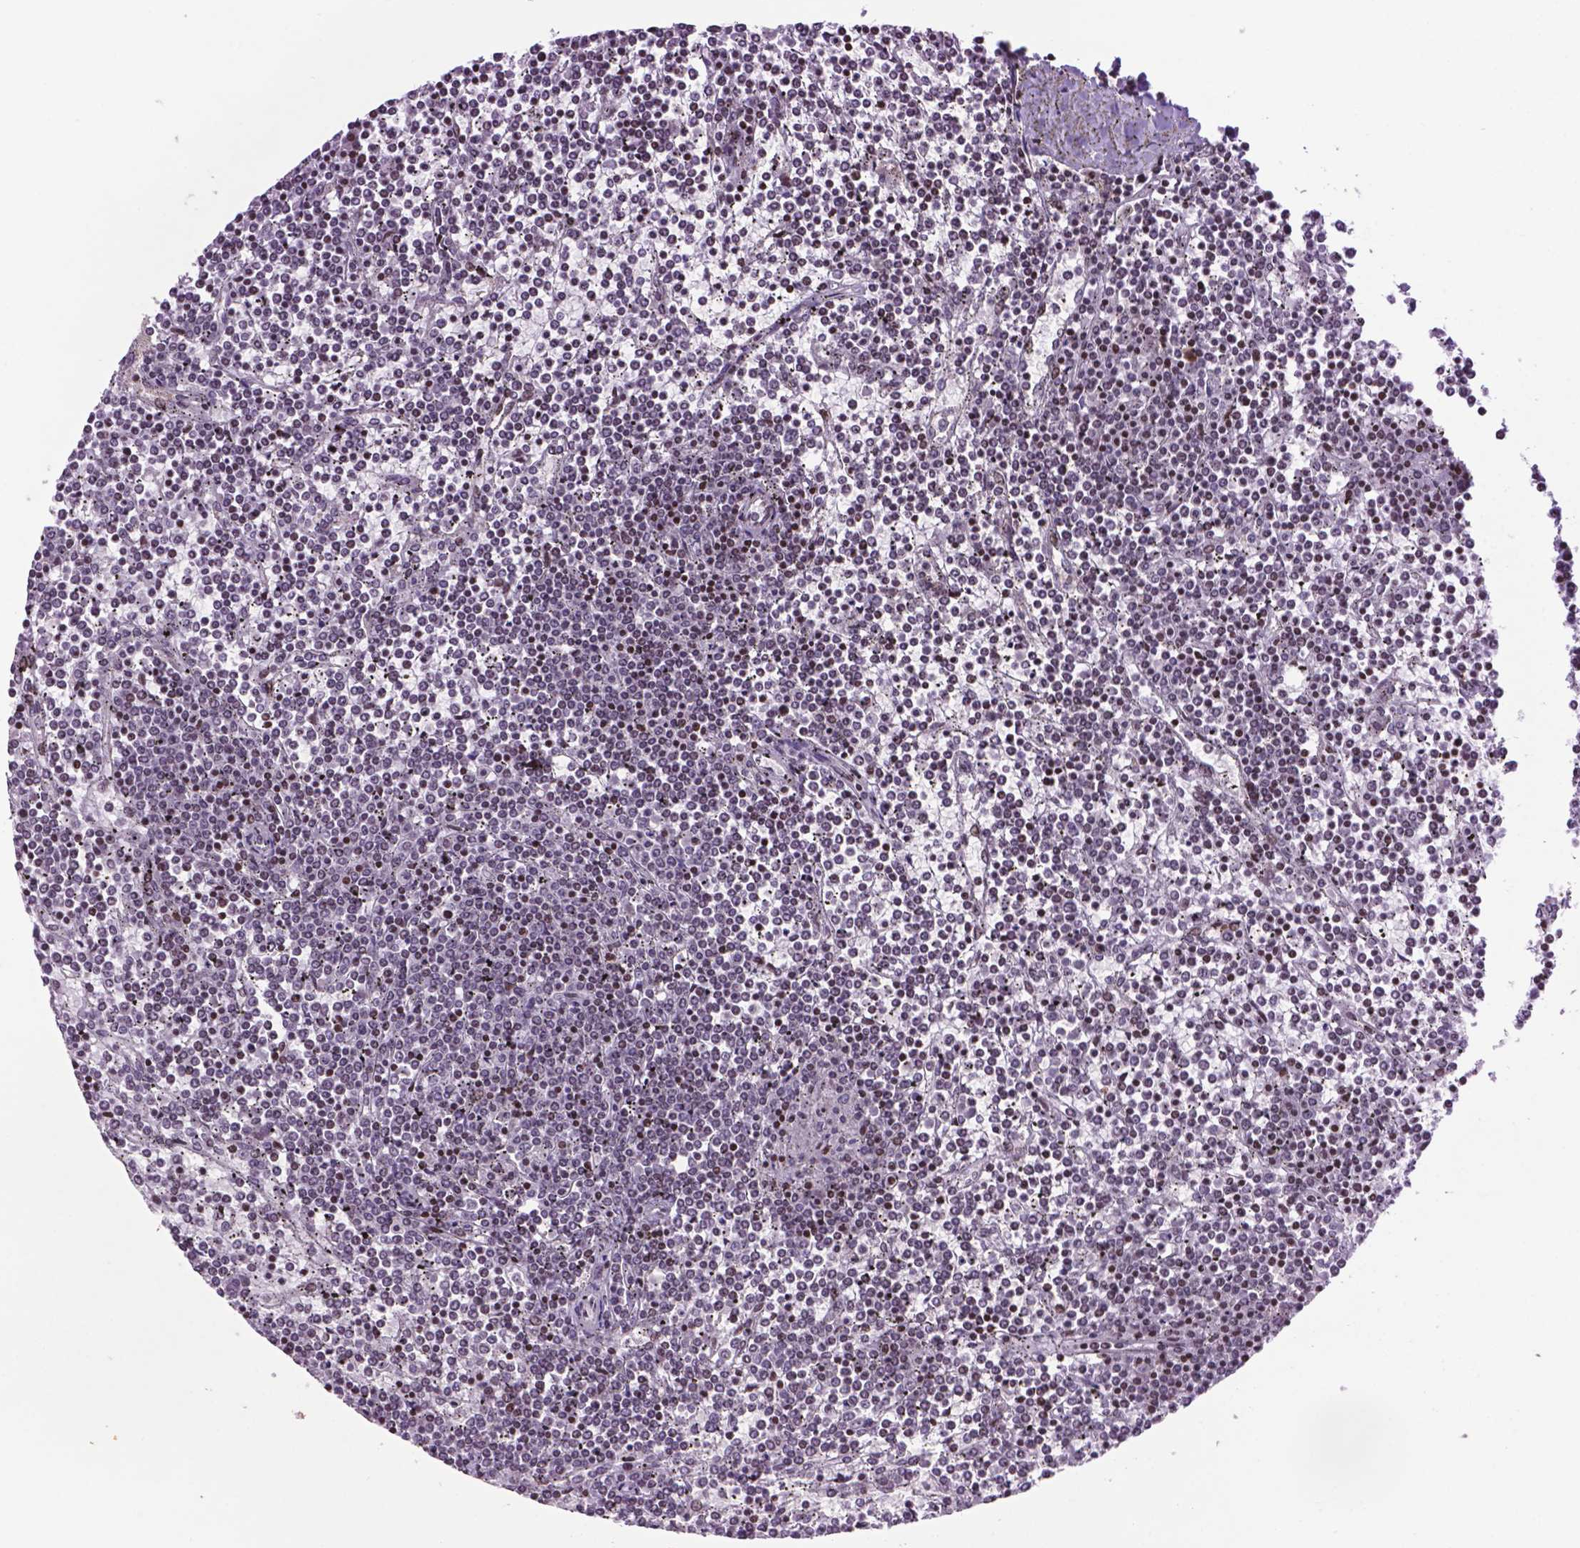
{"staining": {"intensity": "moderate", "quantity": "<25%", "location": "nuclear"}, "tissue": "lymphoma", "cell_type": "Tumor cells", "image_type": "cancer", "snomed": [{"axis": "morphology", "description": "Malignant lymphoma, non-Hodgkin's type, Low grade"}, {"axis": "topography", "description": "Spleen"}], "caption": "Low-grade malignant lymphoma, non-Hodgkin's type stained with a brown dye demonstrates moderate nuclear positive positivity in about <25% of tumor cells.", "gene": "TH", "patient": {"sex": "female", "age": 19}}